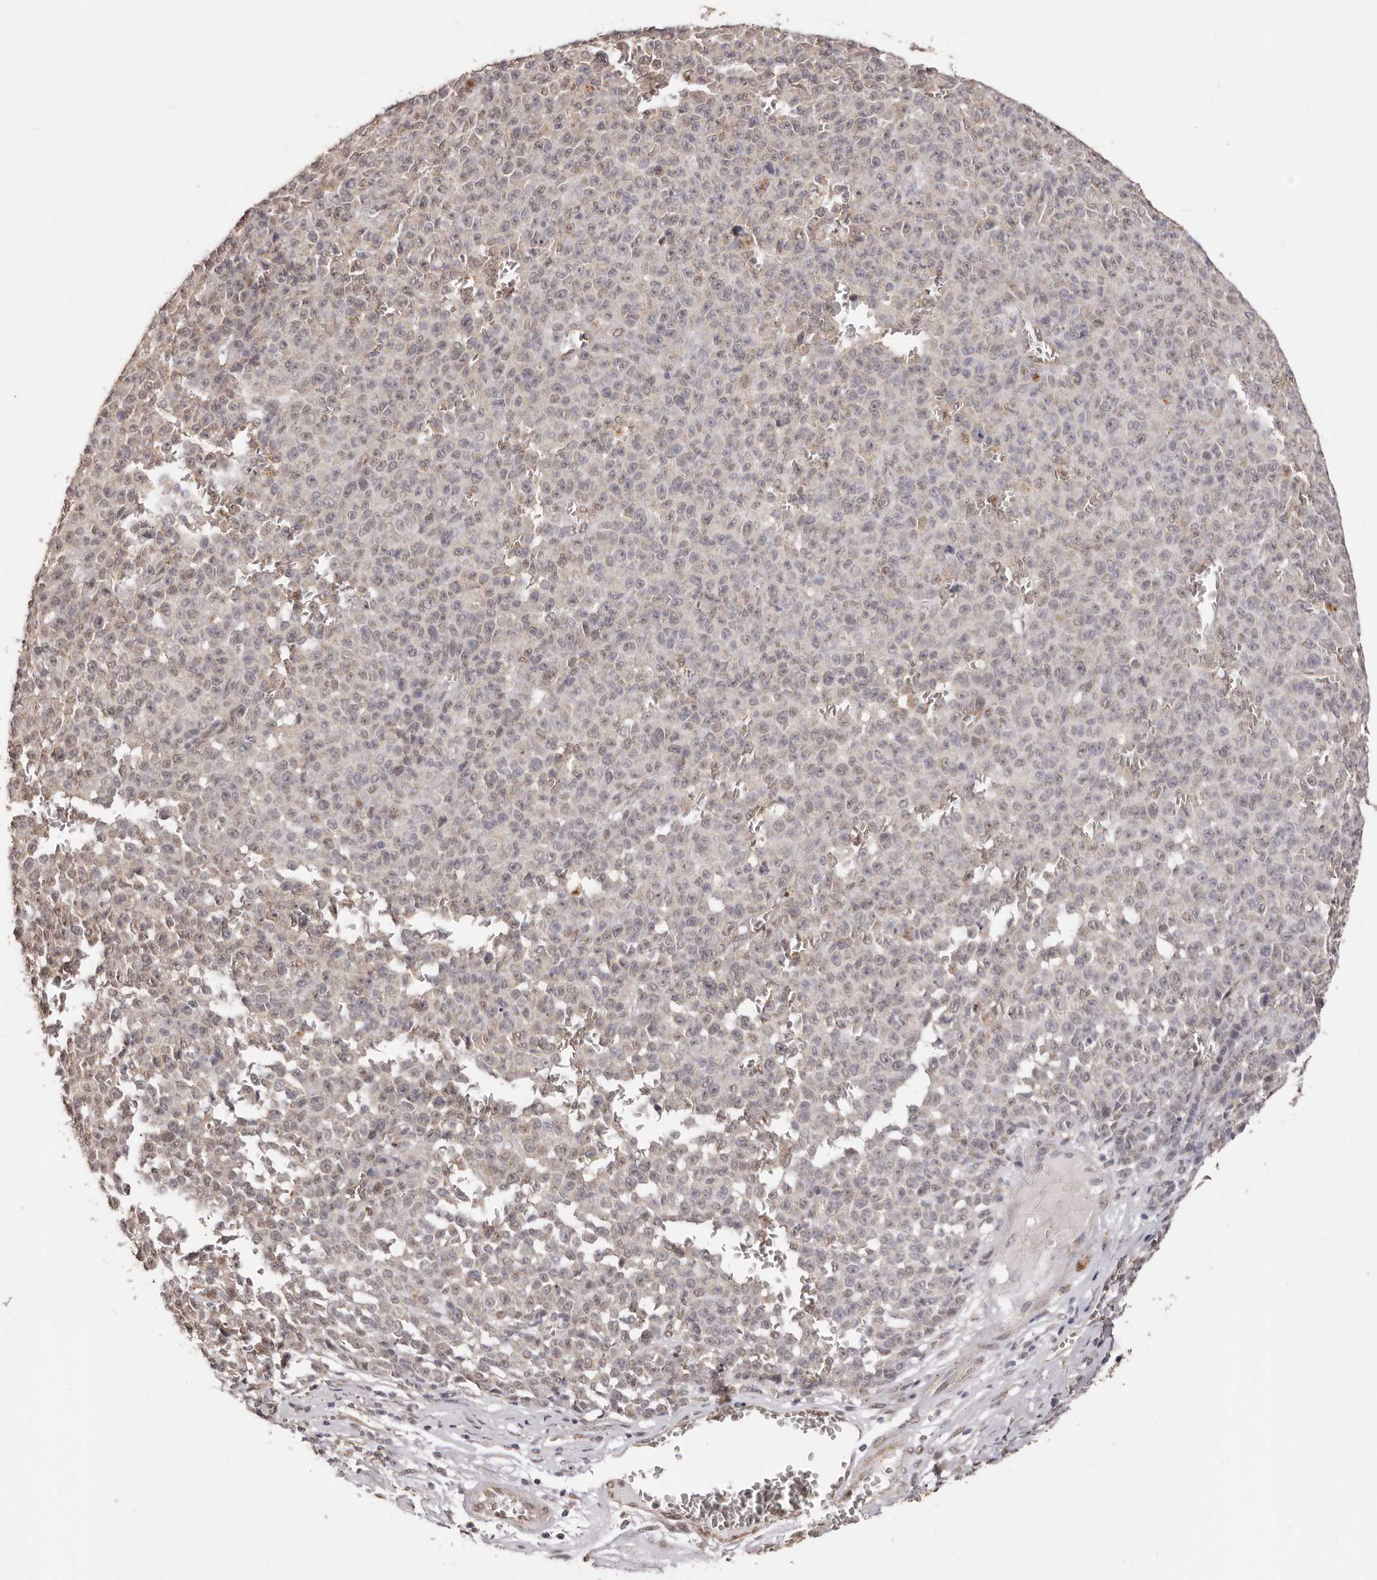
{"staining": {"intensity": "weak", "quantity": "25%-75%", "location": "nuclear"}, "tissue": "melanoma", "cell_type": "Tumor cells", "image_type": "cancer", "snomed": [{"axis": "morphology", "description": "Malignant melanoma, NOS"}, {"axis": "topography", "description": "Skin"}], "caption": "The photomicrograph displays staining of malignant melanoma, revealing weak nuclear protein staining (brown color) within tumor cells.", "gene": "RPS6KA5", "patient": {"sex": "female", "age": 82}}